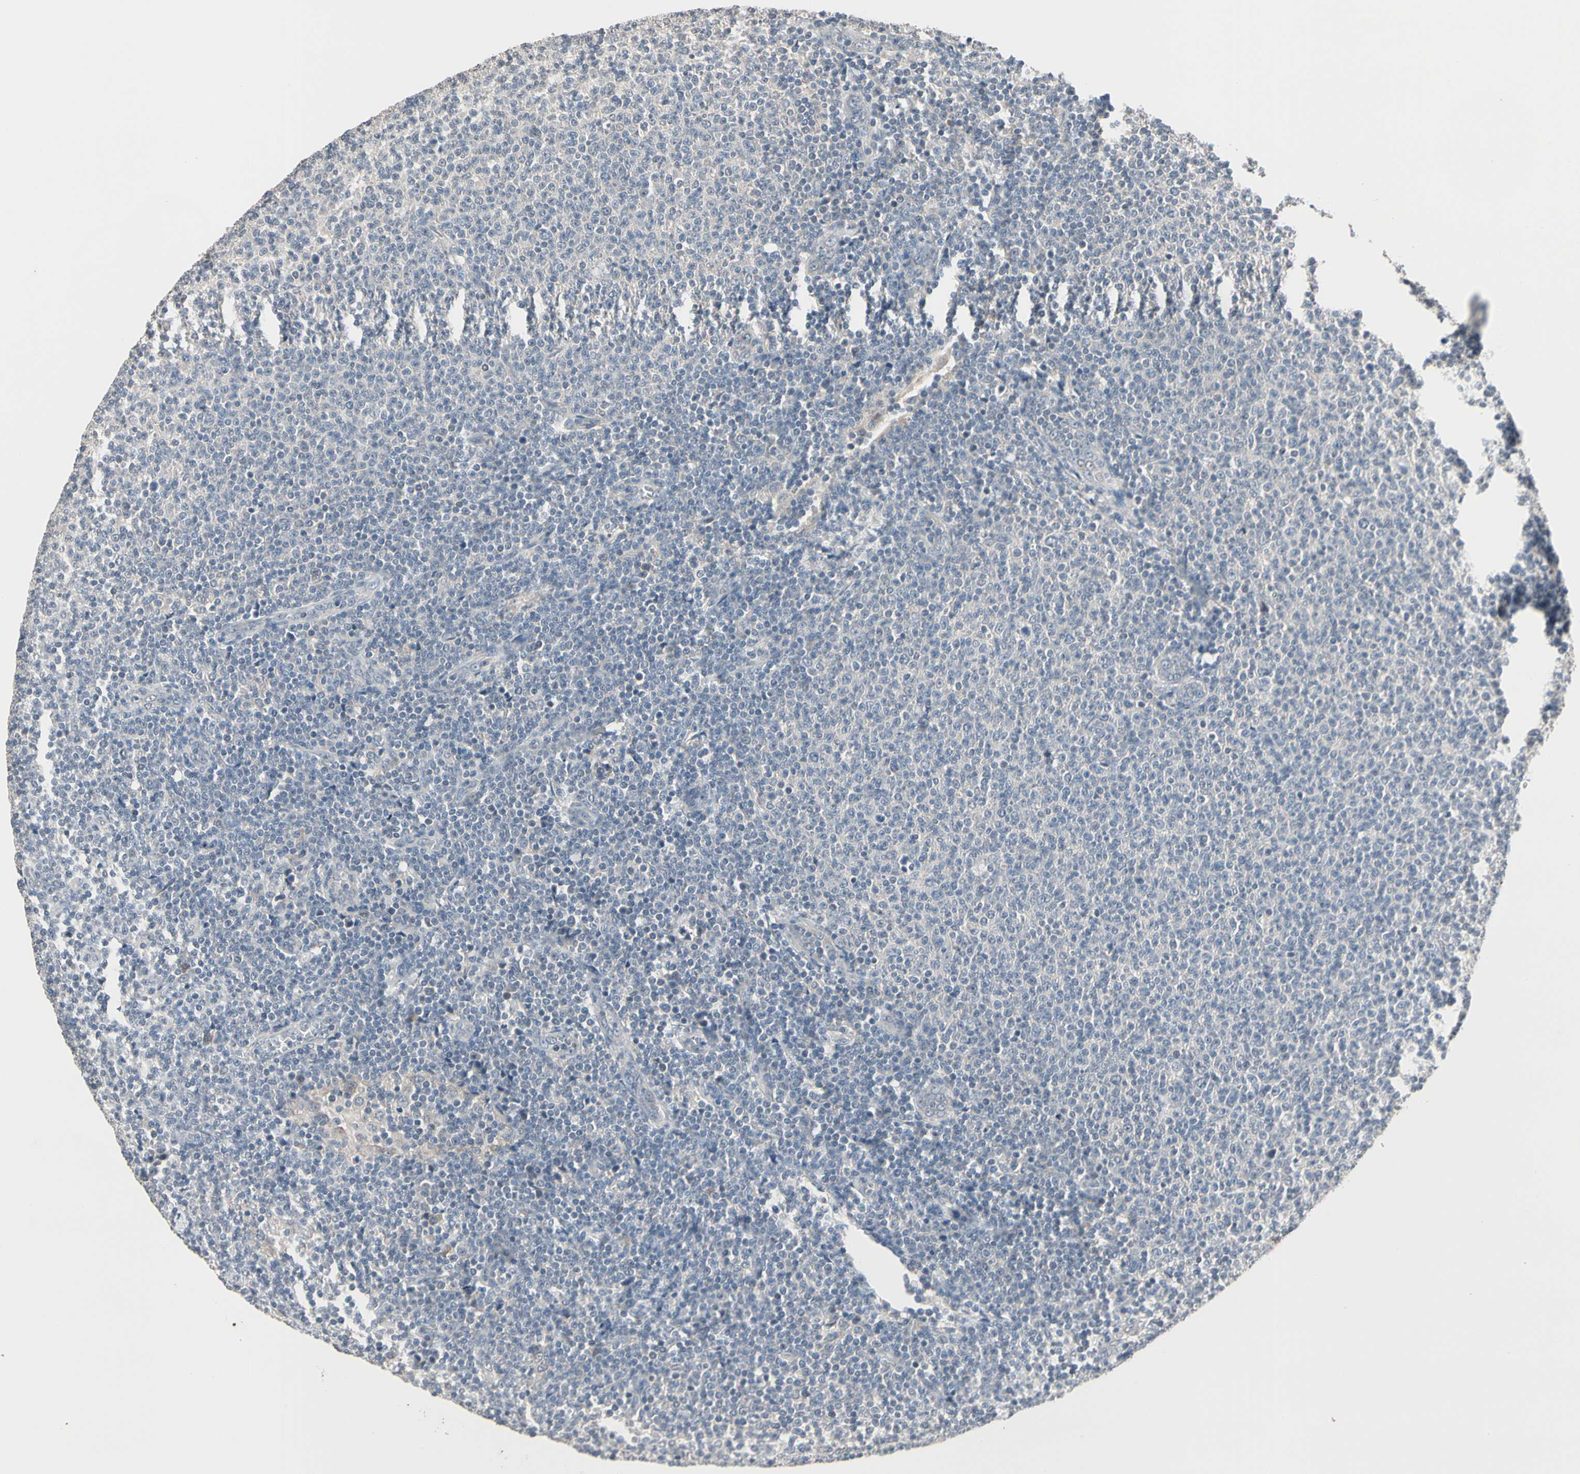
{"staining": {"intensity": "negative", "quantity": "none", "location": "none"}, "tissue": "lymphoma", "cell_type": "Tumor cells", "image_type": "cancer", "snomed": [{"axis": "morphology", "description": "Malignant lymphoma, non-Hodgkin's type, Low grade"}, {"axis": "topography", "description": "Lymph node"}], "caption": "The immunohistochemistry photomicrograph has no significant staining in tumor cells of lymphoma tissue.", "gene": "SV2A", "patient": {"sex": "male", "age": 66}}